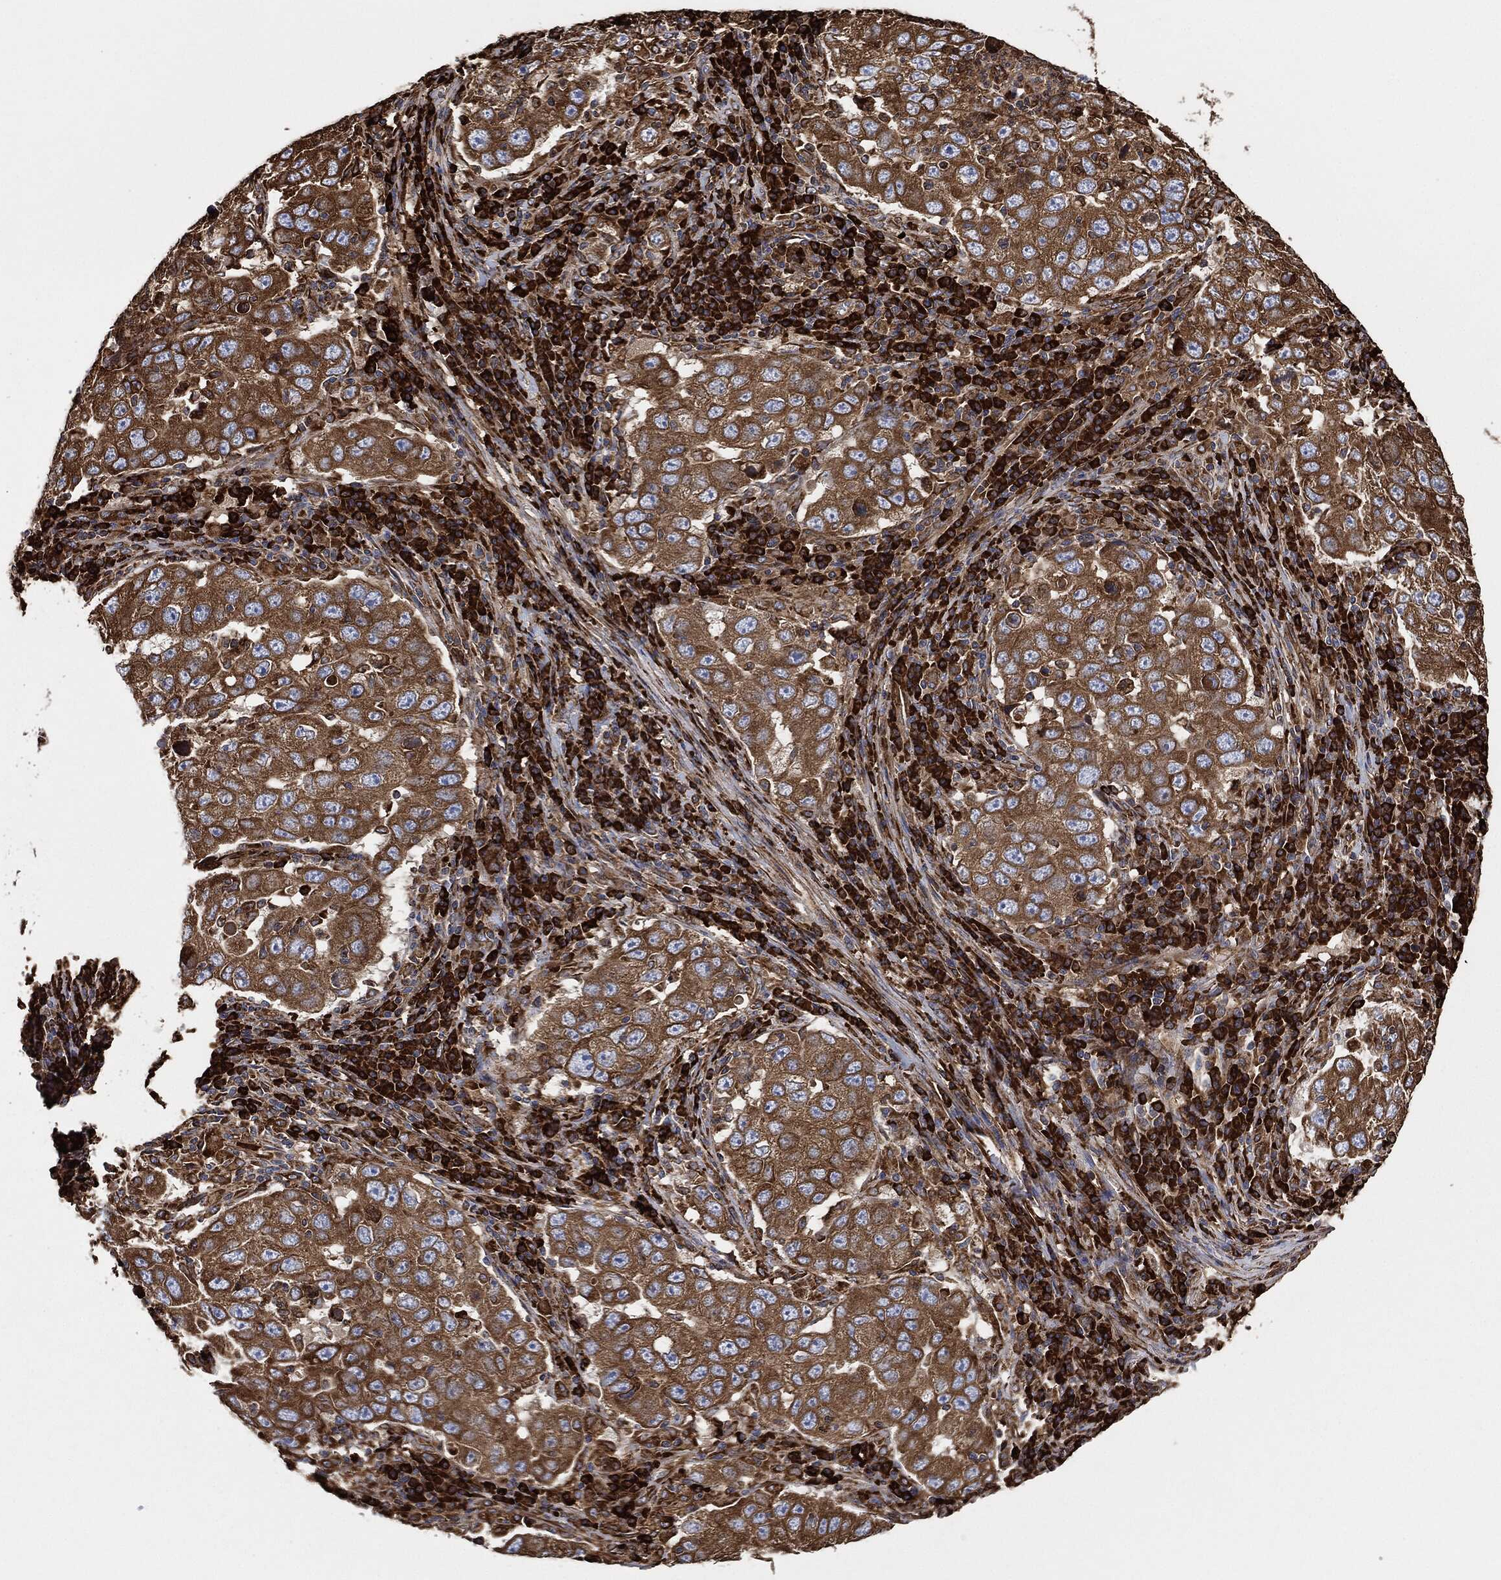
{"staining": {"intensity": "moderate", "quantity": ">75%", "location": "cytoplasmic/membranous"}, "tissue": "lung cancer", "cell_type": "Tumor cells", "image_type": "cancer", "snomed": [{"axis": "morphology", "description": "Adenocarcinoma, NOS"}, {"axis": "topography", "description": "Lung"}], "caption": "Immunohistochemistry micrograph of neoplastic tissue: human adenocarcinoma (lung) stained using immunohistochemistry (IHC) shows medium levels of moderate protein expression localized specifically in the cytoplasmic/membranous of tumor cells, appearing as a cytoplasmic/membranous brown color.", "gene": "AMFR", "patient": {"sex": "male", "age": 73}}